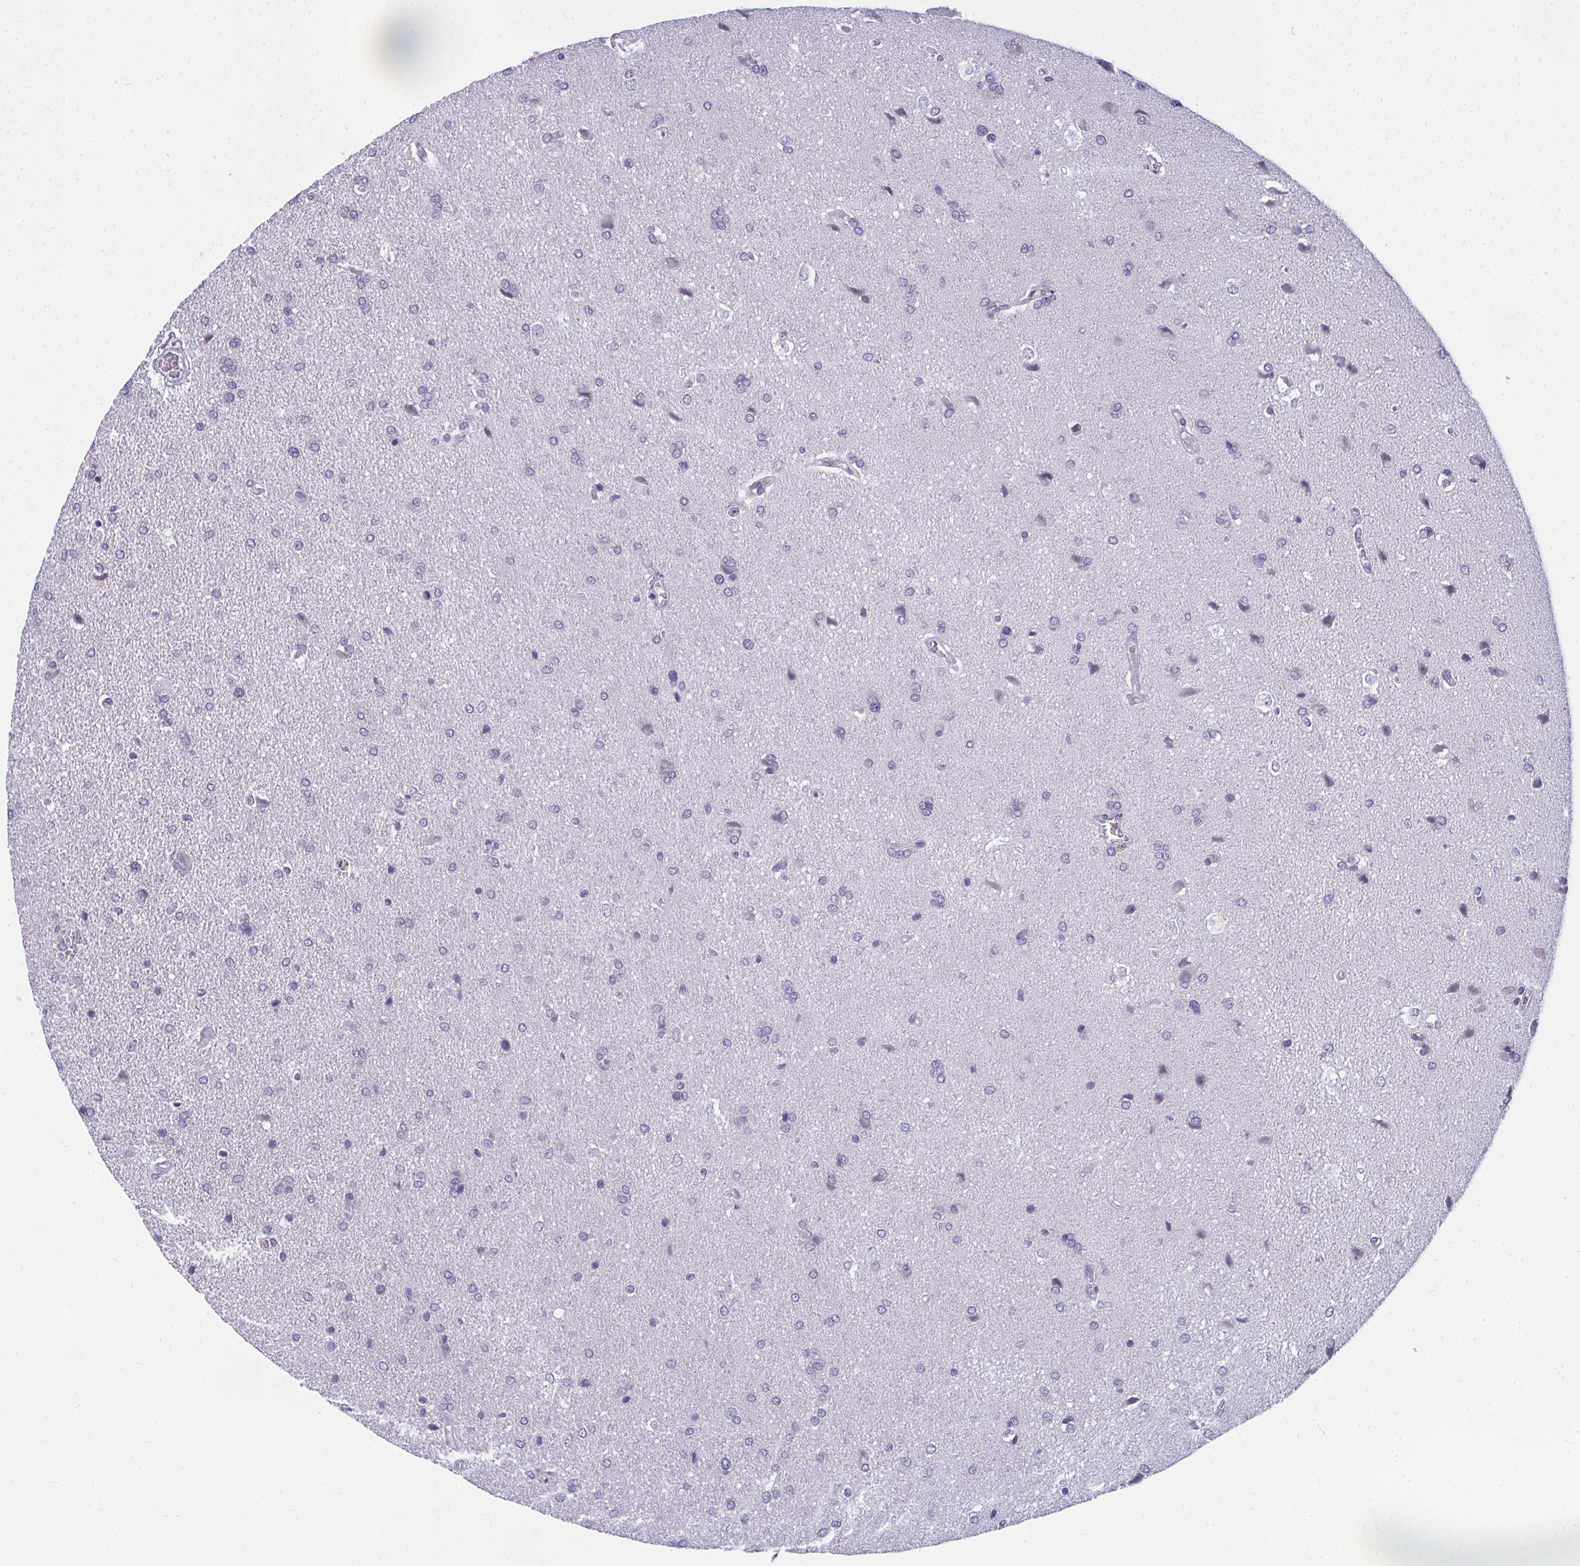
{"staining": {"intensity": "negative", "quantity": "none", "location": "none"}, "tissue": "glioma", "cell_type": "Tumor cells", "image_type": "cancer", "snomed": [{"axis": "morphology", "description": "Glioma, malignant, High grade"}, {"axis": "topography", "description": "Brain"}], "caption": "Glioma was stained to show a protein in brown. There is no significant positivity in tumor cells. The staining is performed using DAB brown chromogen with nuclei counter-stained in using hematoxylin.", "gene": "TSBP1", "patient": {"sex": "male", "age": 68}}